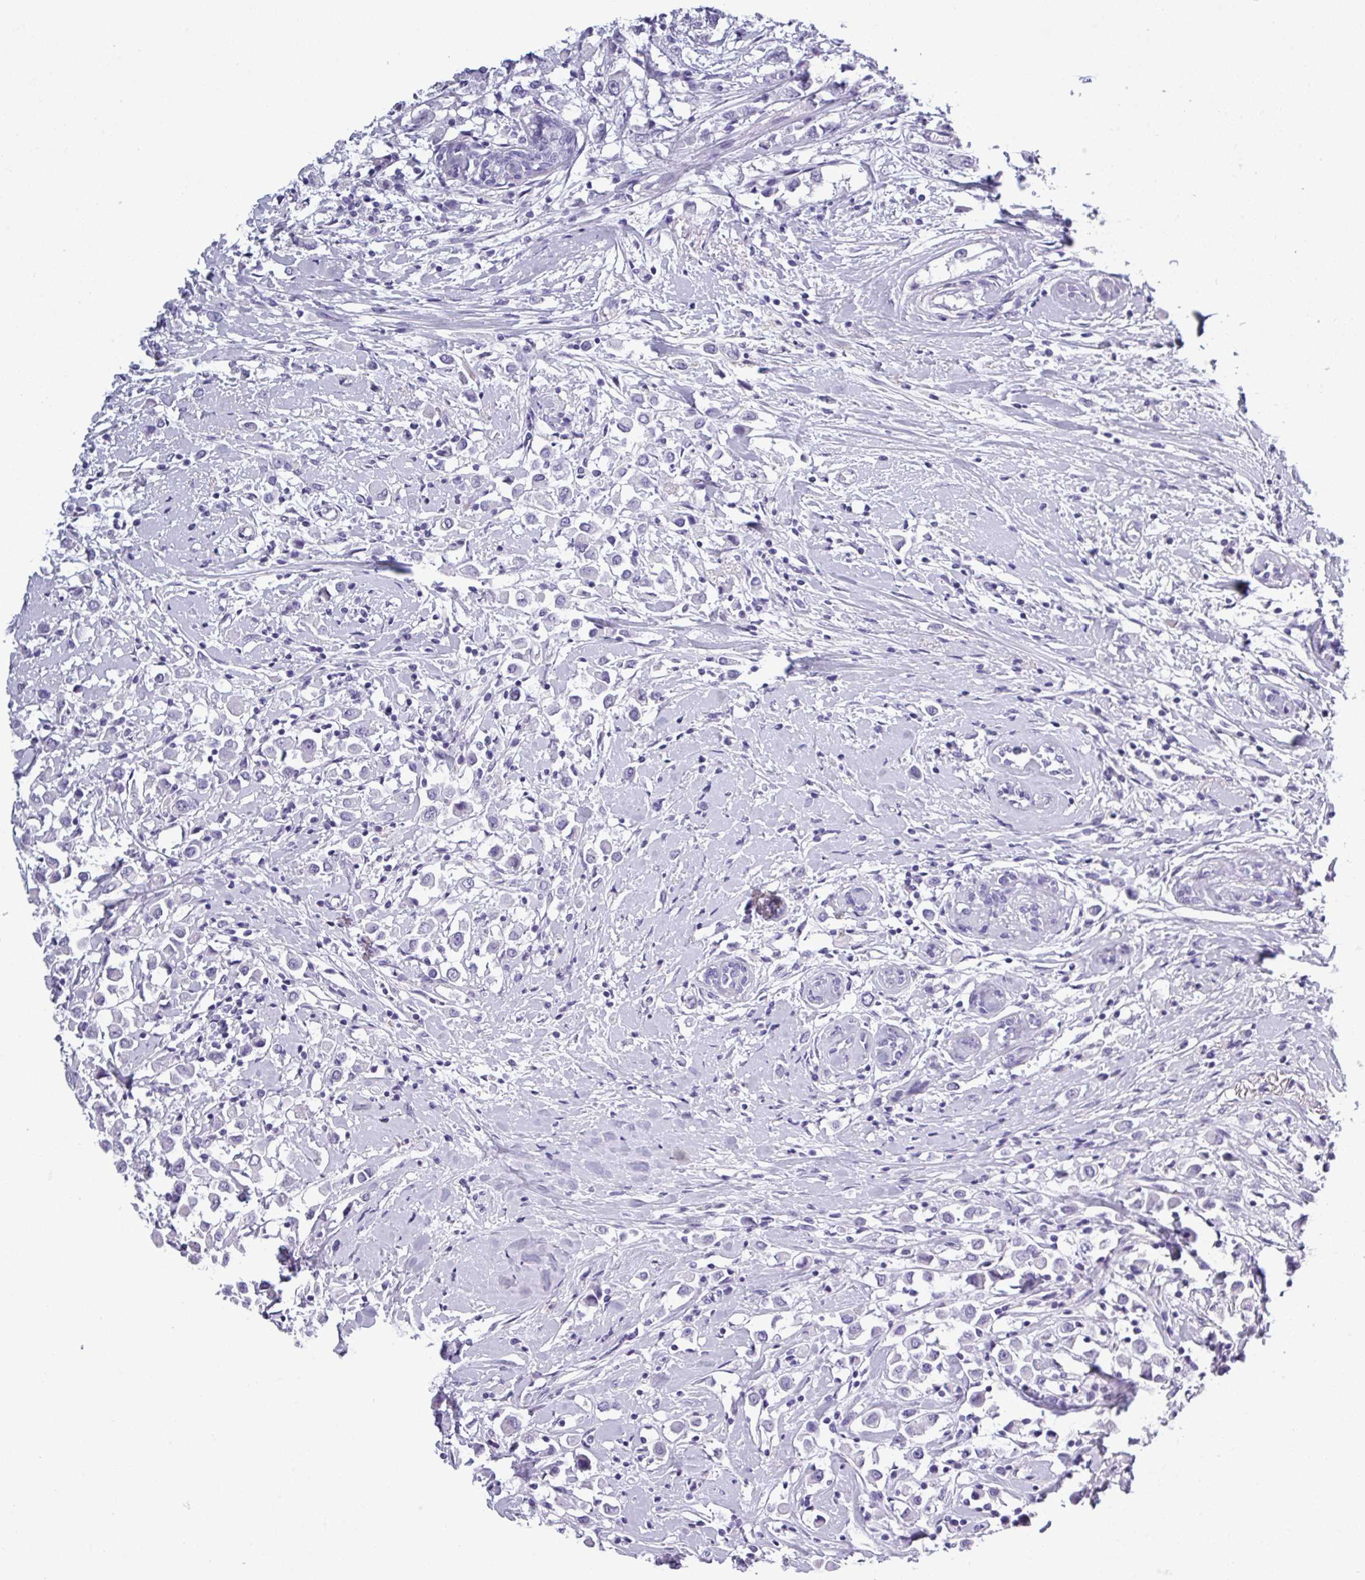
{"staining": {"intensity": "negative", "quantity": "none", "location": "none"}, "tissue": "breast cancer", "cell_type": "Tumor cells", "image_type": "cancer", "snomed": [{"axis": "morphology", "description": "Duct carcinoma"}, {"axis": "topography", "description": "Breast"}], "caption": "This is a micrograph of immunohistochemistry (IHC) staining of breast cancer (infiltrating ductal carcinoma), which shows no positivity in tumor cells. (DAB (3,3'-diaminobenzidine) IHC with hematoxylin counter stain).", "gene": "SRGAP1", "patient": {"sex": "female", "age": 87}}